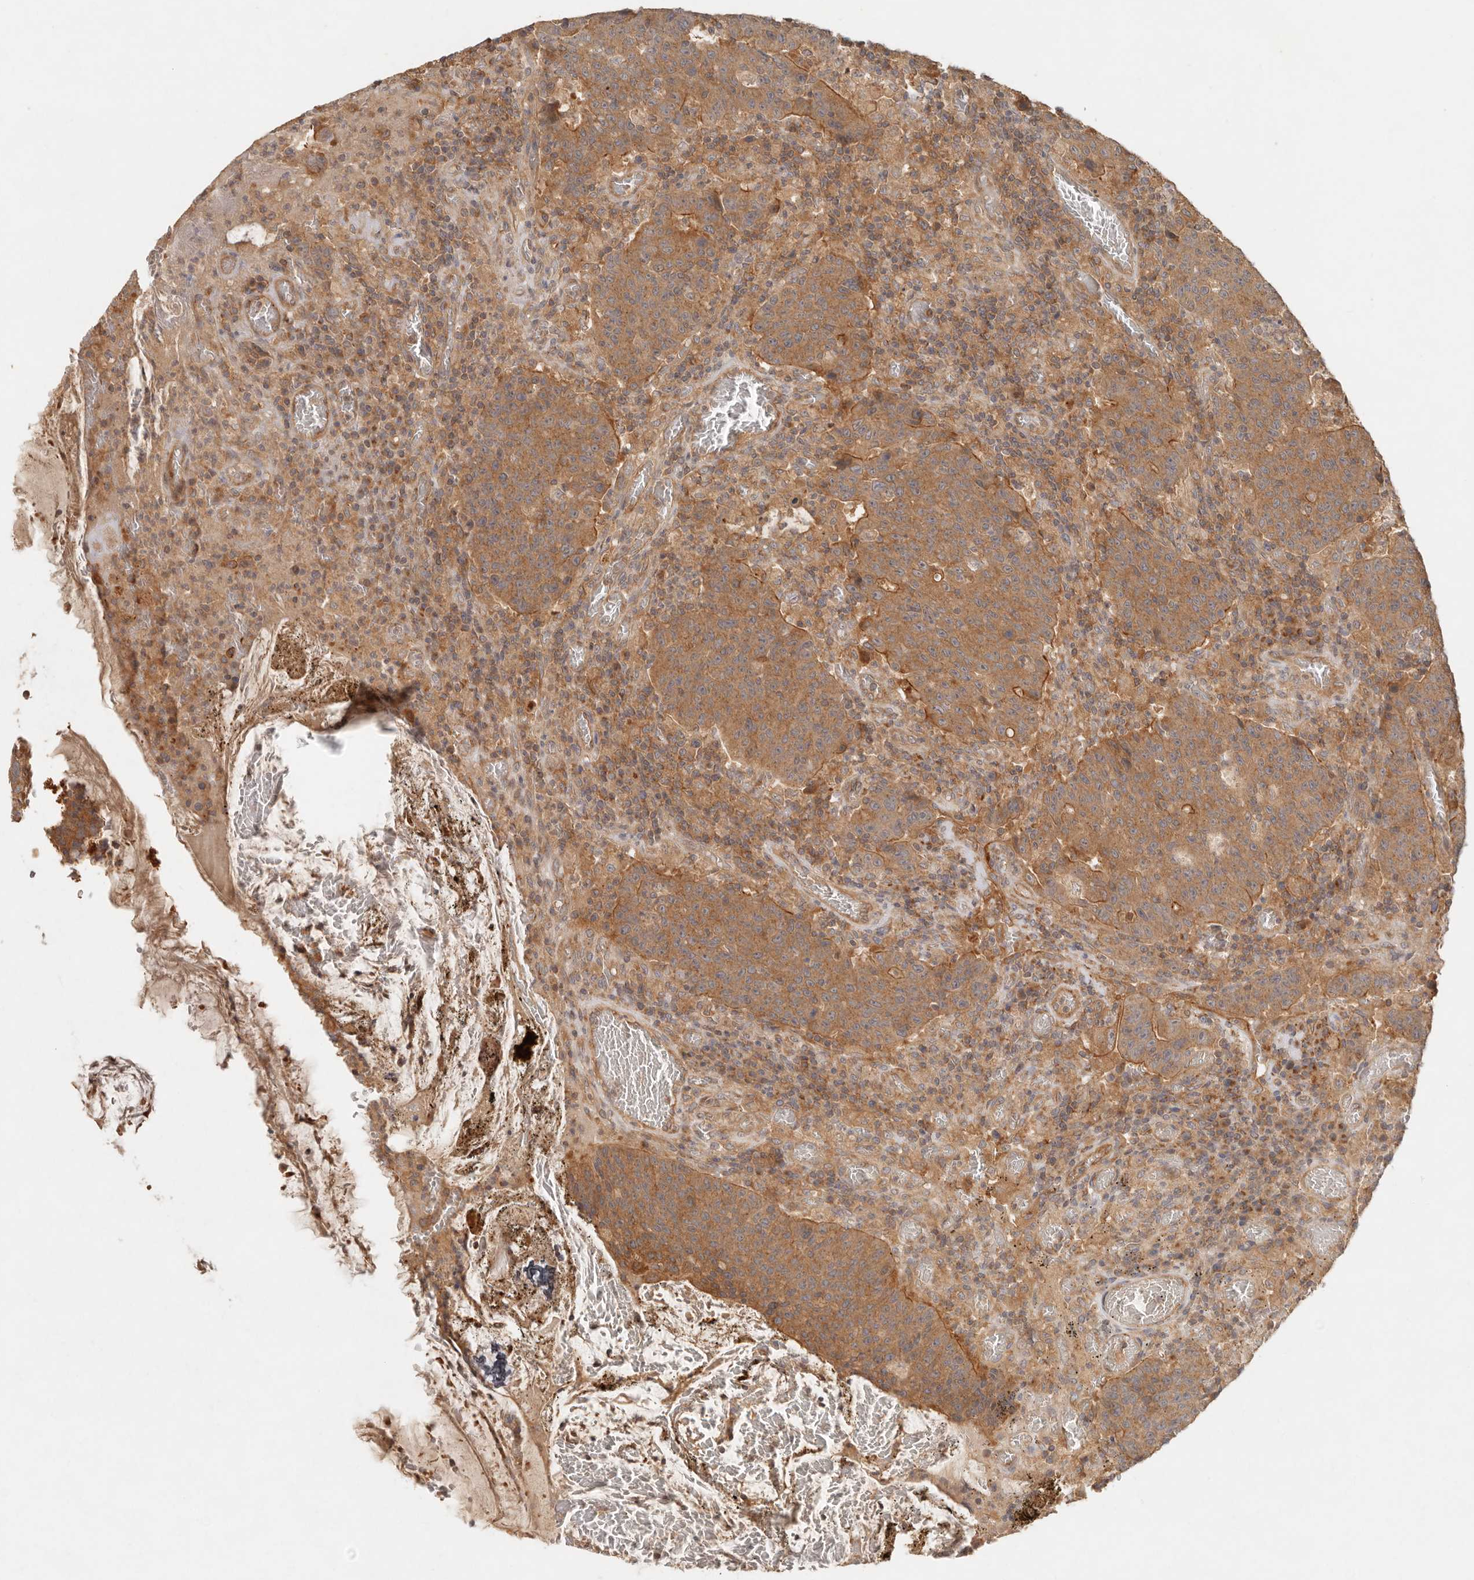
{"staining": {"intensity": "moderate", "quantity": ">75%", "location": "cytoplasmic/membranous"}, "tissue": "colorectal cancer", "cell_type": "Tumor cells", "image_type": "cancer", "snomed": [{"axis": "morphology", "description": "Adenocarcinoma, NOS"}, {"axis": "topography", "description": "Colon"}], "caption": "IHC (DAB (3,3'-diaminobenzidine)) staining of colorectal cancer (adenocarcinoma) shows moderate cytoplasmic/membranous protein positivity in about >75% of tumor cells.", "gene": "HECTD3", "patient": {"sex": "female", "age": 75}}